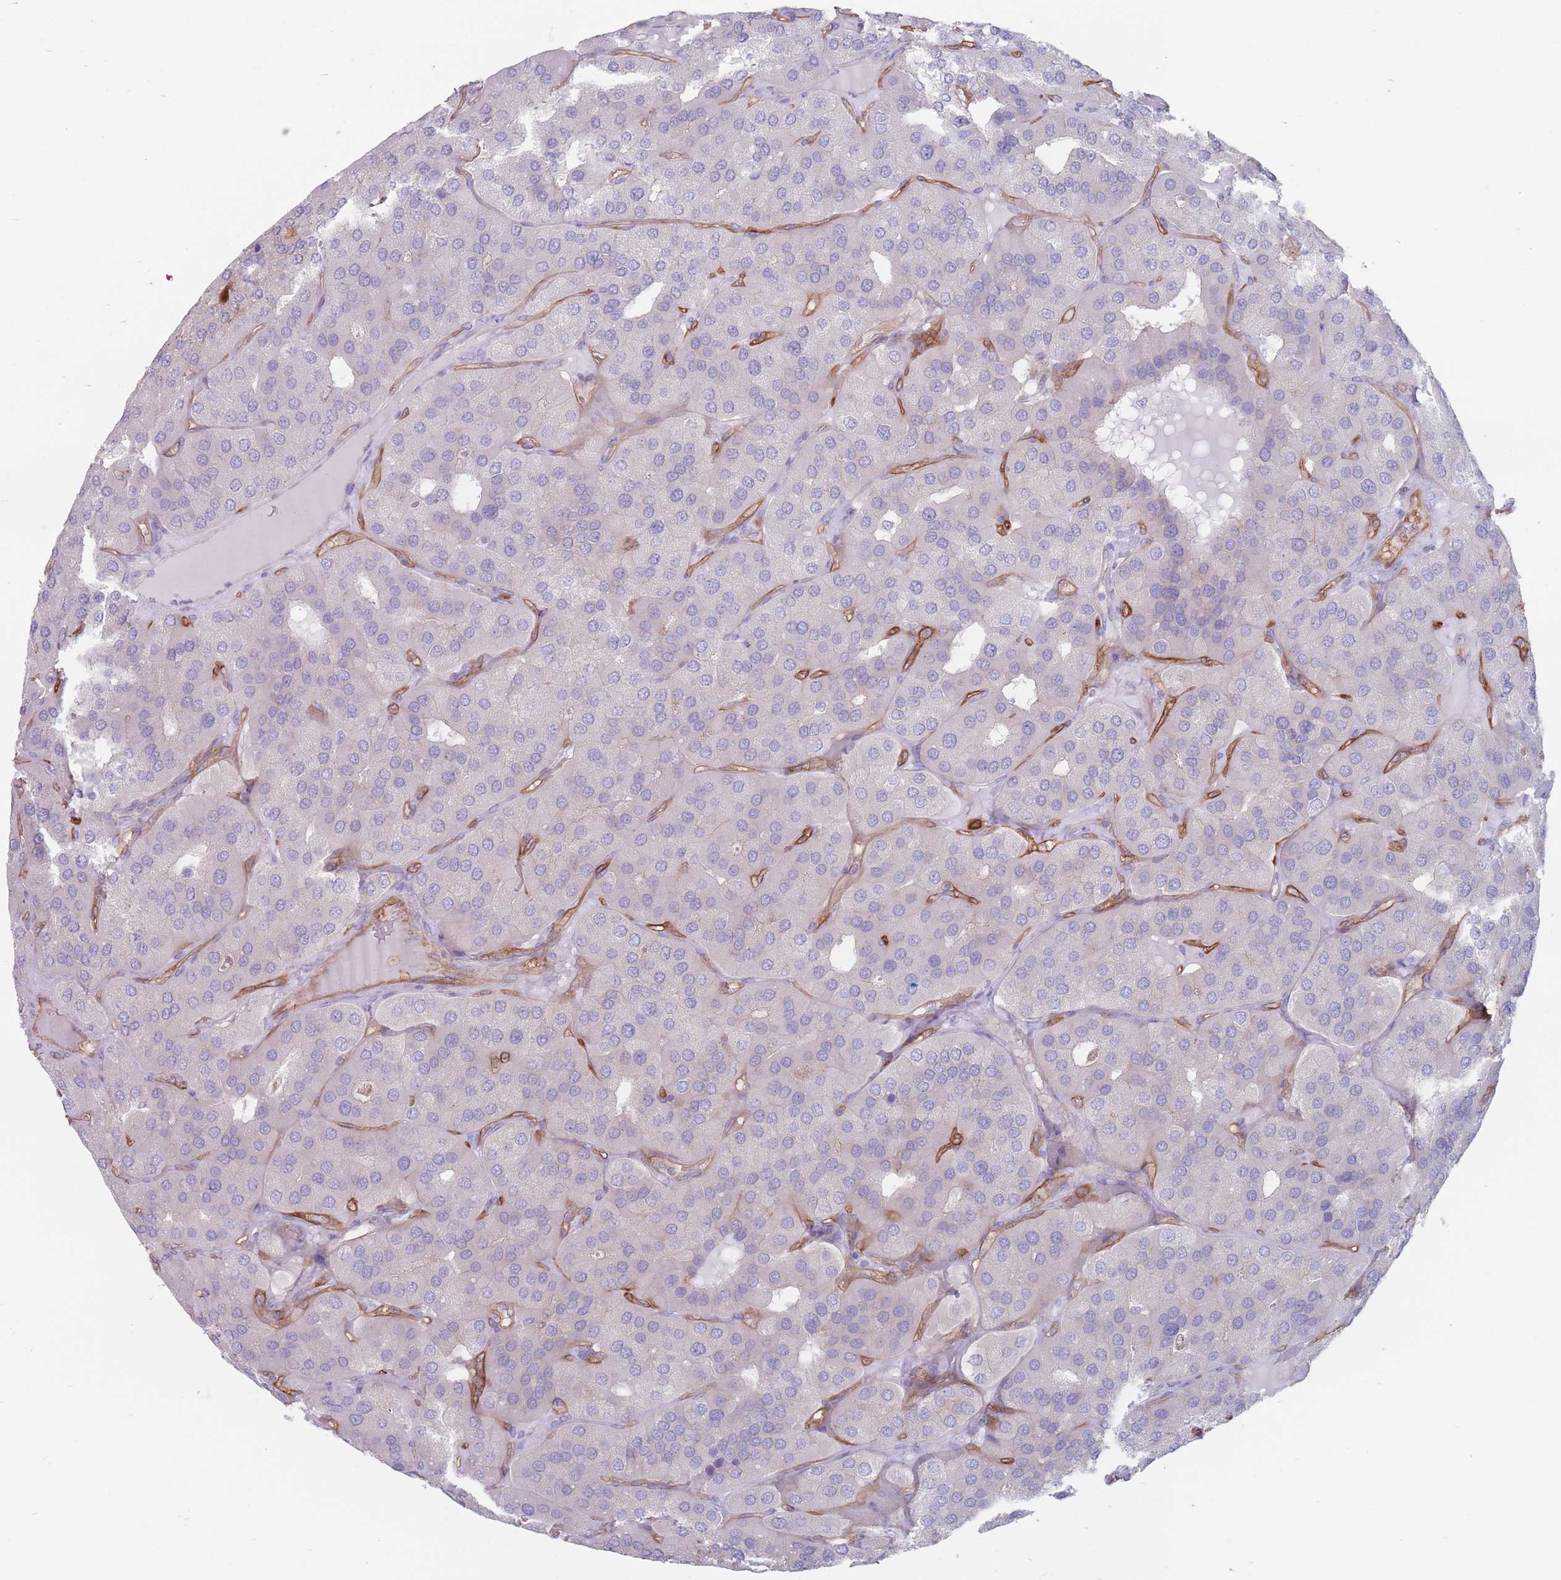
{"staining": {"intensity": "negative", "quantity": "none", "location": "none"}, "tissue": "parathyroid gland", "cell_type": "Glandular cells", "image_type": "normal", "snomed": [{"axis": "morphology", "description": "Normal tissue, NOS"}, {"axis": "morphology", "description": "Adenoma, NOS"}, {"axis": "topography", "description": "Parathyroid gland"}], "caption": "Histopathology image shows no protein expression in glandular cells of unremarkable parathyroid gland.", "gene": "PLPP1", "patient": {"sex": "female", "age": 86}}